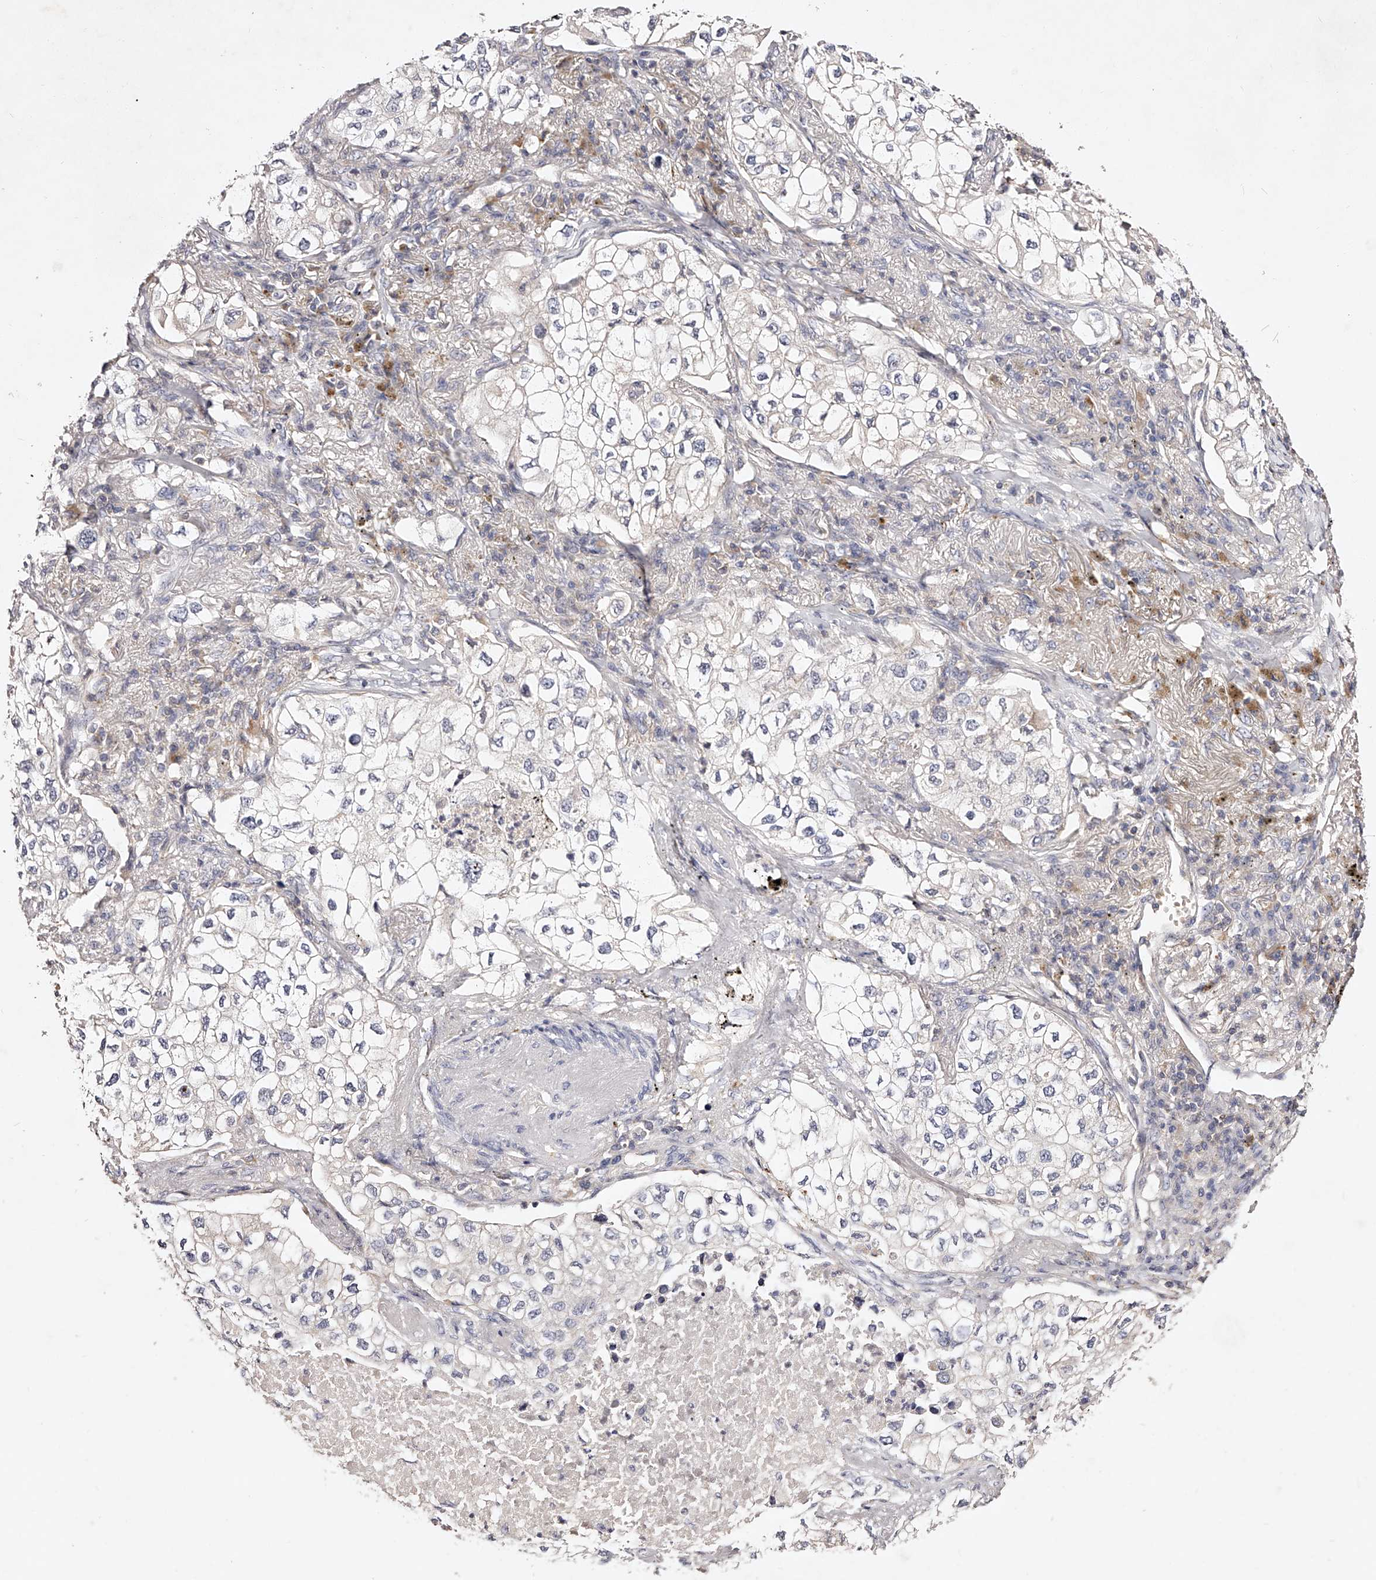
{"staining": {"intensity": "negative", "quantity": "none", "location": "none"}, "tissue": "lung cancer", "cell_type": "Tumor cells", "image_type": "cancer", "snomed": [{"axis": "morphology", "description": "Adenocarcinoma, NOS"}, {"axis": "topography", "description": "Lung"}], "caption": "This photomicrograph is of lung adenocarcinoma stained with IHC to label a protein in brown with the nuclei are counter-stained blue. There is no expression in tumor cells.", "gene": "PHACTR1", "patient": {"sex": "male", "age": 63}}